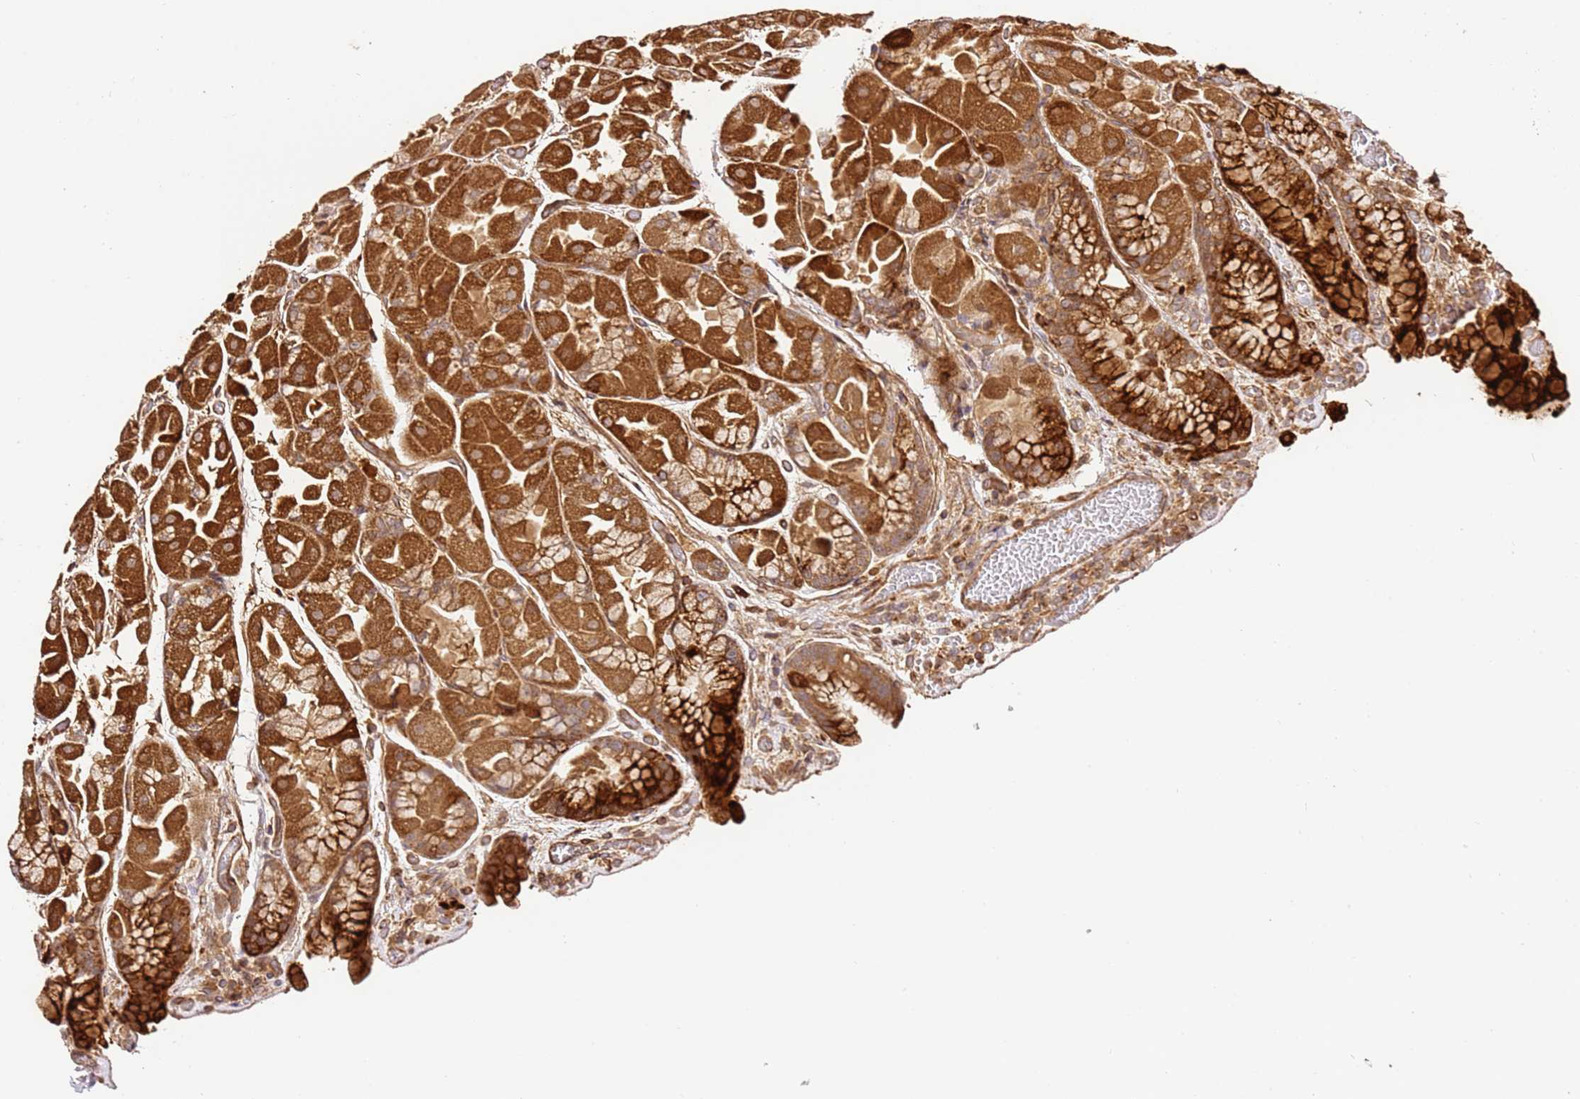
{"staining": {"intensity": "strong", "quantity": ">75%", "location": "cytoplasmic/membranous"}, "tissue": "stomach", "cell_type": "Glandular cells", "image_type": "normal", "snomed": [{"axis": "morphology", "description": "Normal tissue, NOS"}, {"axis": "topography", "description": "Stomach"}], "caption": "Stomach stained with IHC exhibits strong cytoplasmic/membranous positivity in about >75% of glandular cells.", "gene": "KATNAL2", "patient": {"sex": "female", "age": 61}}